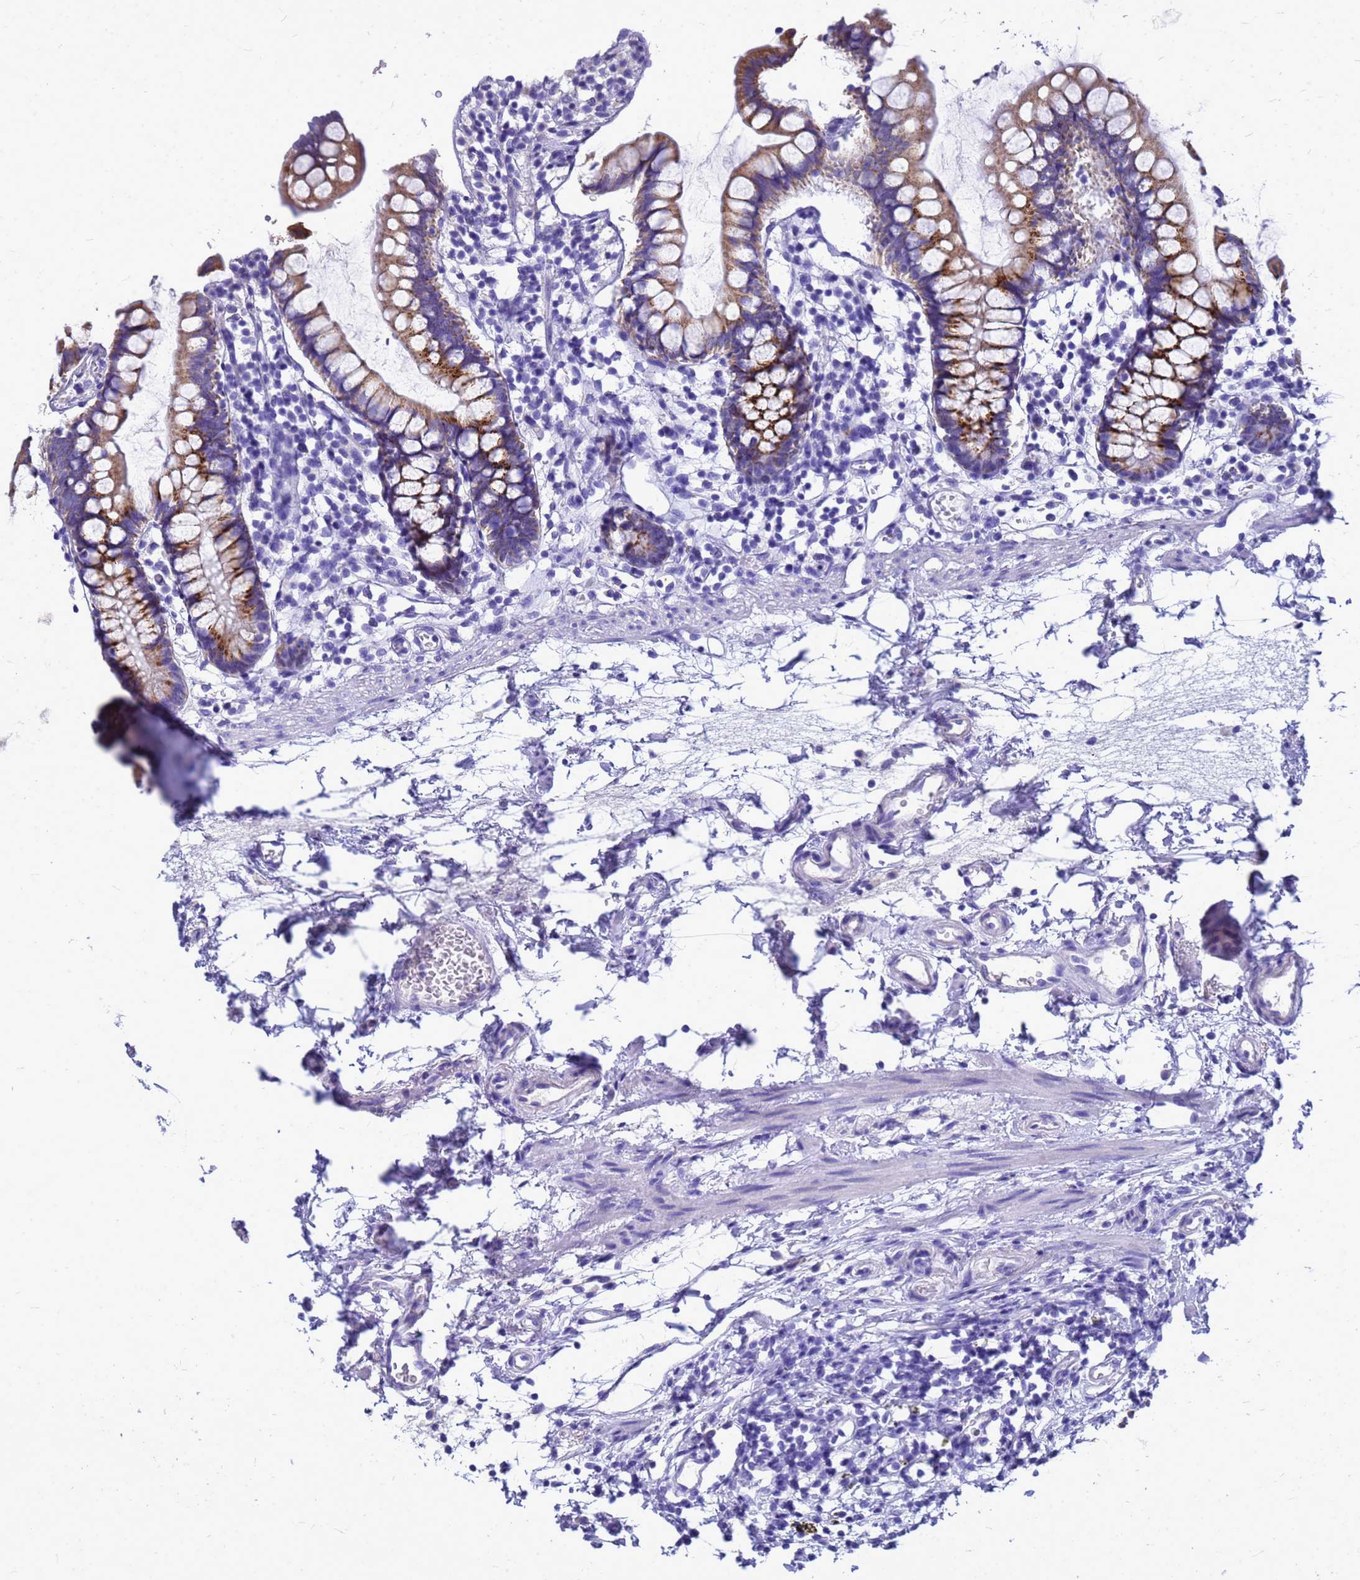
{"staining": {"intensity": "strong", "quantity": ">75%", "location": "cytoplasmic/membranous"}, "tissue": "small intestine", "cell_type": "Glandular cells", "image_type": "normal", "snomed": [{"axis": "morphology", "description": "Normal tissue, NOS"}, {"axis": "topography", "description": "Small intestine"}], "caption": "The image reveals immunohistochemical staining of unremarkable small intestine. There is strong cytoplasmic/membranous positivity is present in about >75% of glandular cells. The staining was performed using DAB to visualize the protein expression in brown, while the nuclei were stained in blue with hematoxylin (Magnification: 20x).", "gene": "OR52E2", "patient": {"sex": "female", "age": 84}}